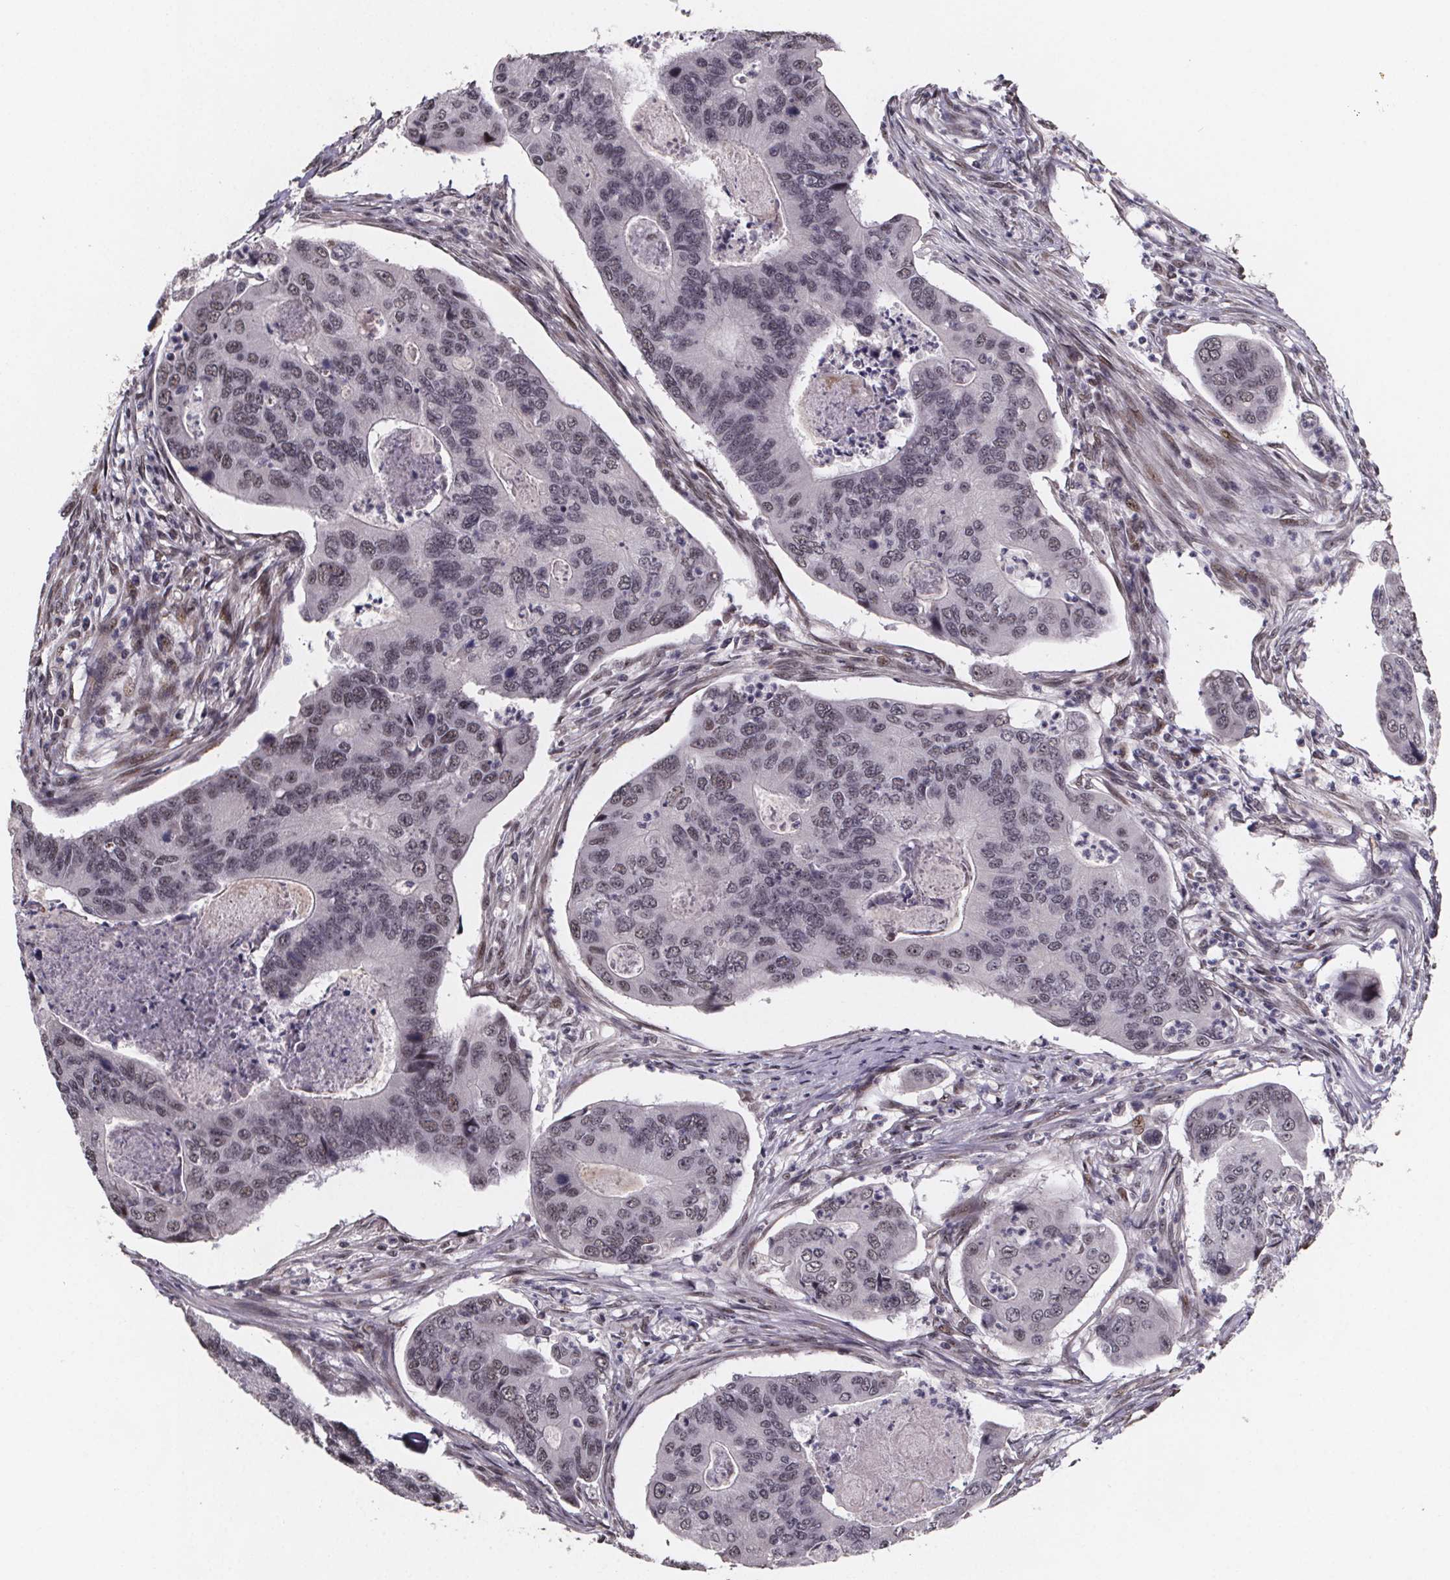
{"staining": {"intensity": "weak", "quantity": "<25%", "location": "nuclear"}, "tissue": "colorectal cancer", "cell_type": "Tumor cells", "image_type": "cancer", "snomed": [{"axis": "morphology", "description": "Adenocarcinoma, NOS"}, {"axis": "topography", "description": "Colon"}], "caption": "Tumor cells show no significant staining in colorectal cancer (adenocarcinoma).", "gene": "U2SURP", "patient": {"sex": "female", "age": 67}}